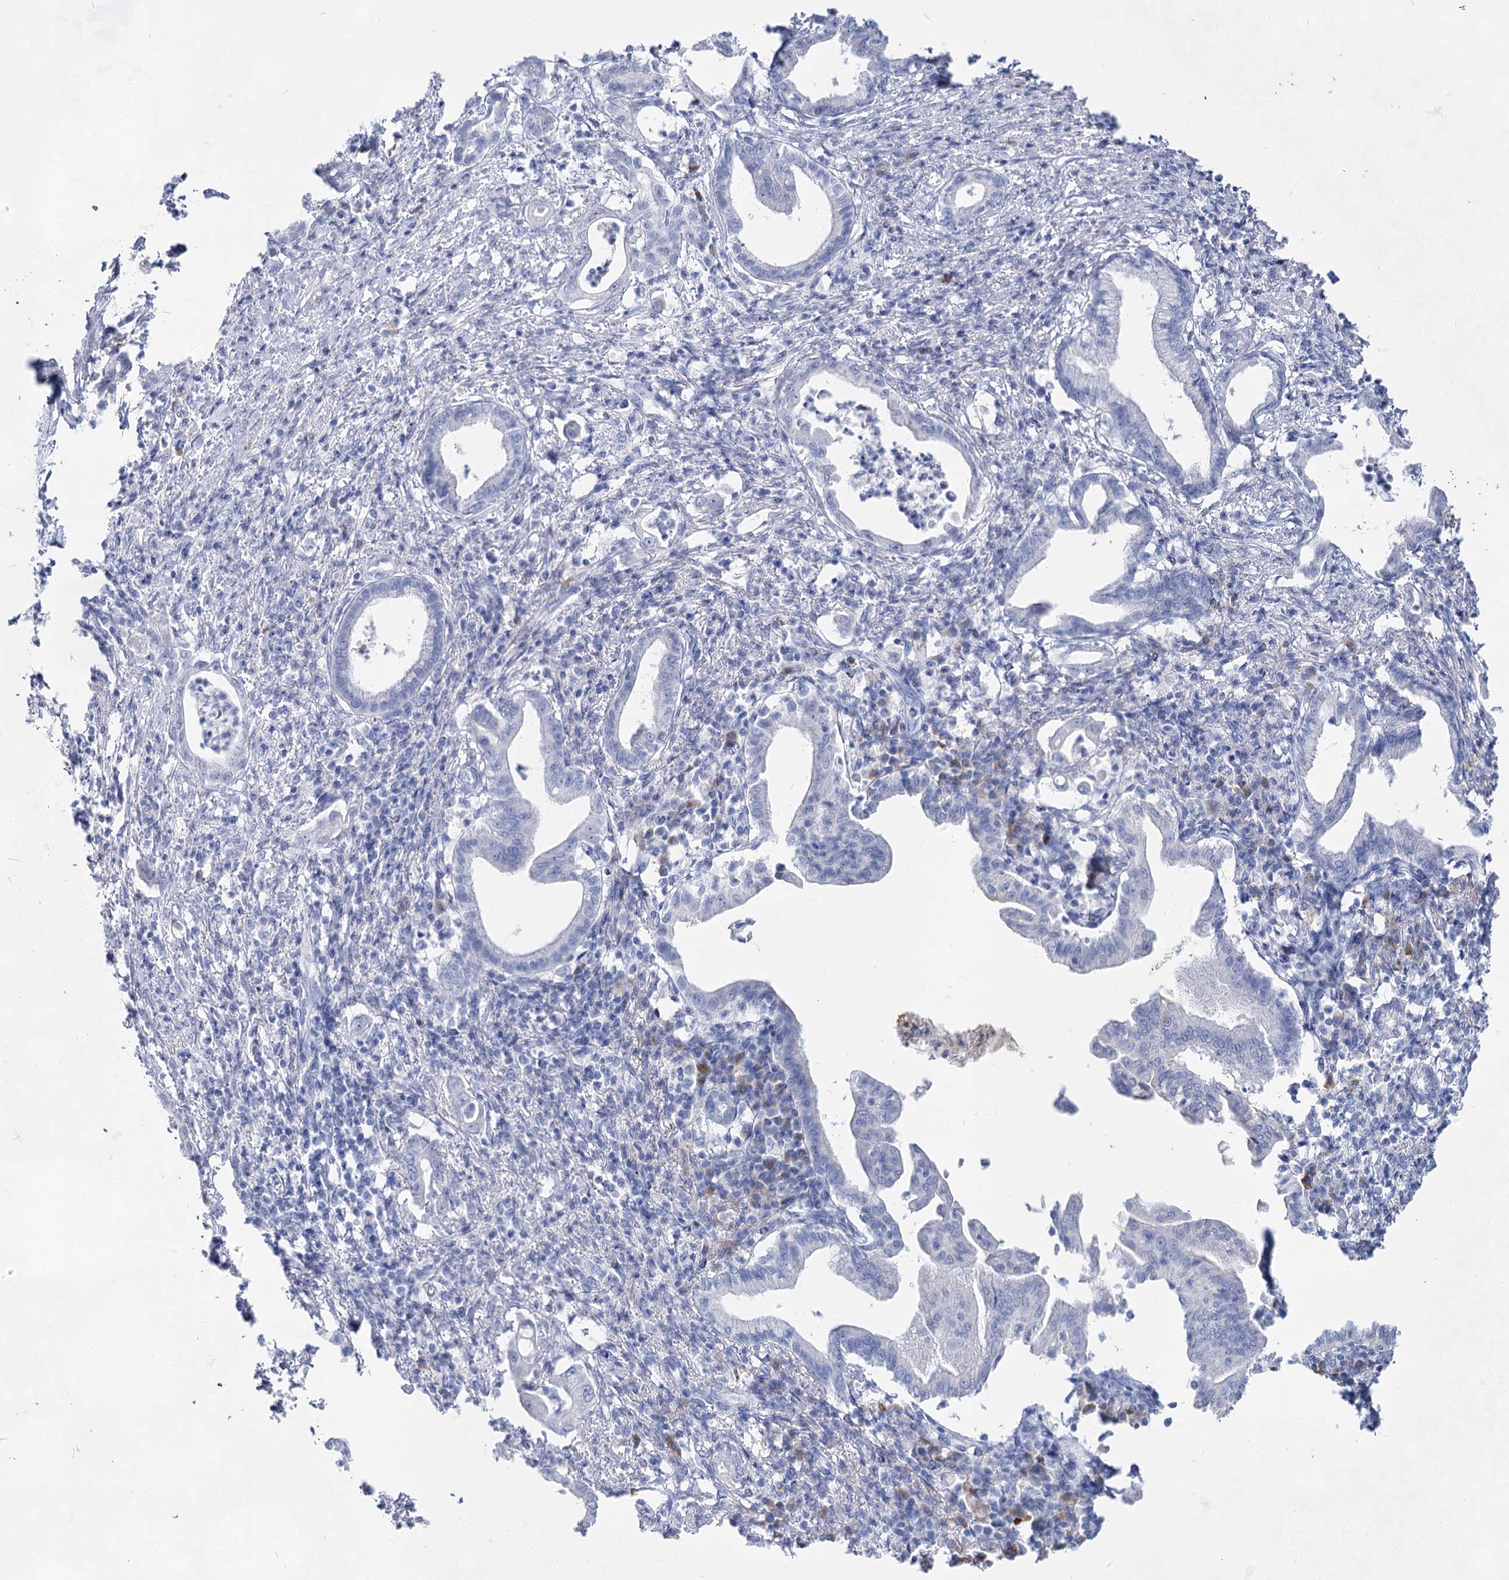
{"staining": {"intensity": "negative", "quantity": "none", "location": "none"}, "tissue": "pancreatic cancer", "cell_type": "Tumor cells", "image_type": "cancer", "snomed": [{"axis": "morphology", "description": "Adenocarcinoma, NOS"}, {"axis": "topography", "description": "Pancreas"}], "caption": "Adenocarcinoma (pancreatic) was stained to show a protein in brown. There is no significant positivity in tumor cells.", "gene": "ACRV1", "patient": {"sex": "female", "age": 55}}